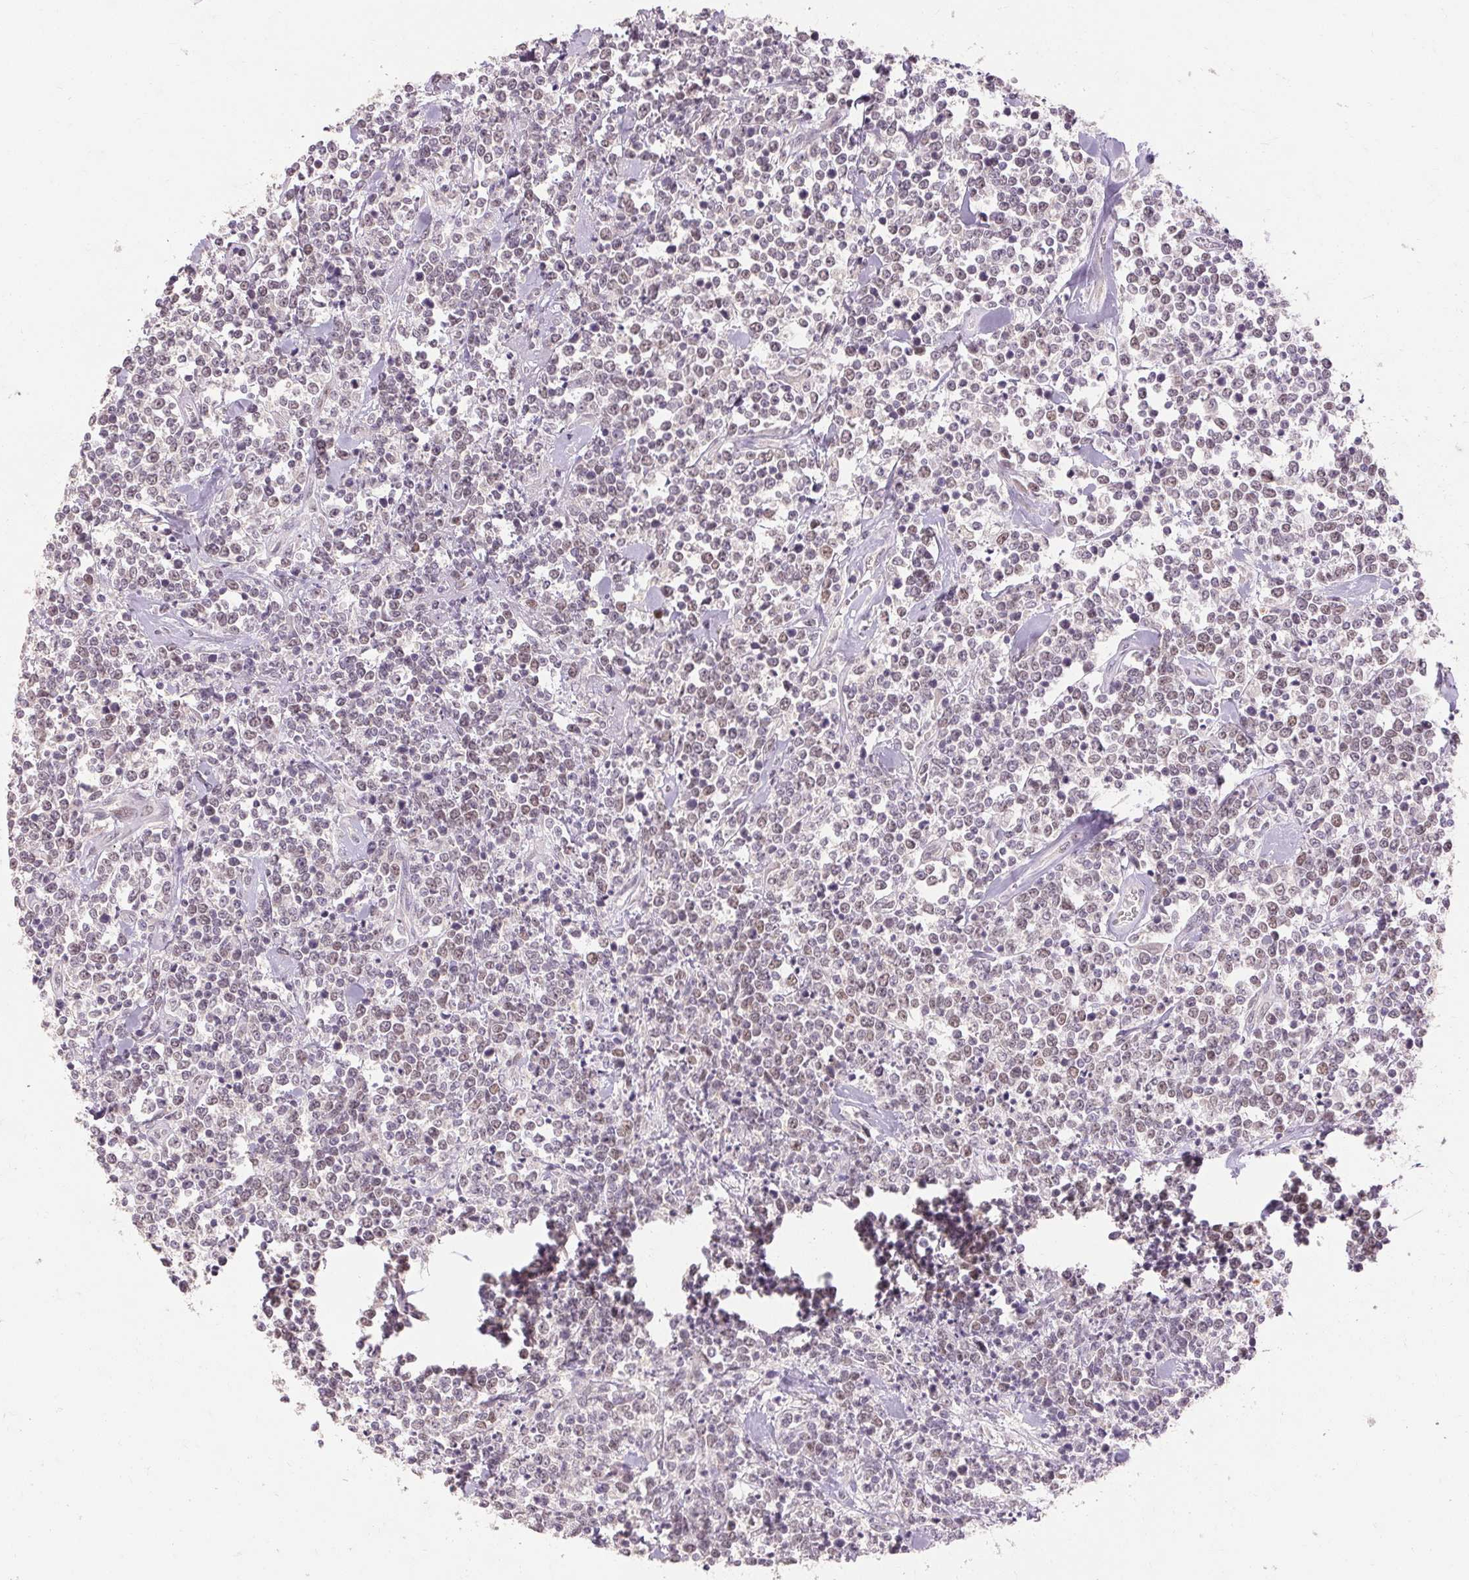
{"staining": {"intensity": "weak", "quantity": "25%-75%", "location": "nuclear"}, "tissue": "lymphoma", "cell_type": "Tumor cells", "image_type": "cancer", "snomed": [{"axis": "morphology", "description": "Malignant lymphoma, non-Hodgkin's type, High grade"}, {"axis": "topography", "description": "Colon"}], "caption": "Immunohistochemistry of lymphoma exhibits low levels of weak nuclear positivity in approximately 25%-75% of tumor cells. Using DAB (brown) and hematoxylin (blue) stains, captured at high magnification using brightfield microscopy.", "gene": "SKP2", "patient": {"sex": "male", "age": 82}}